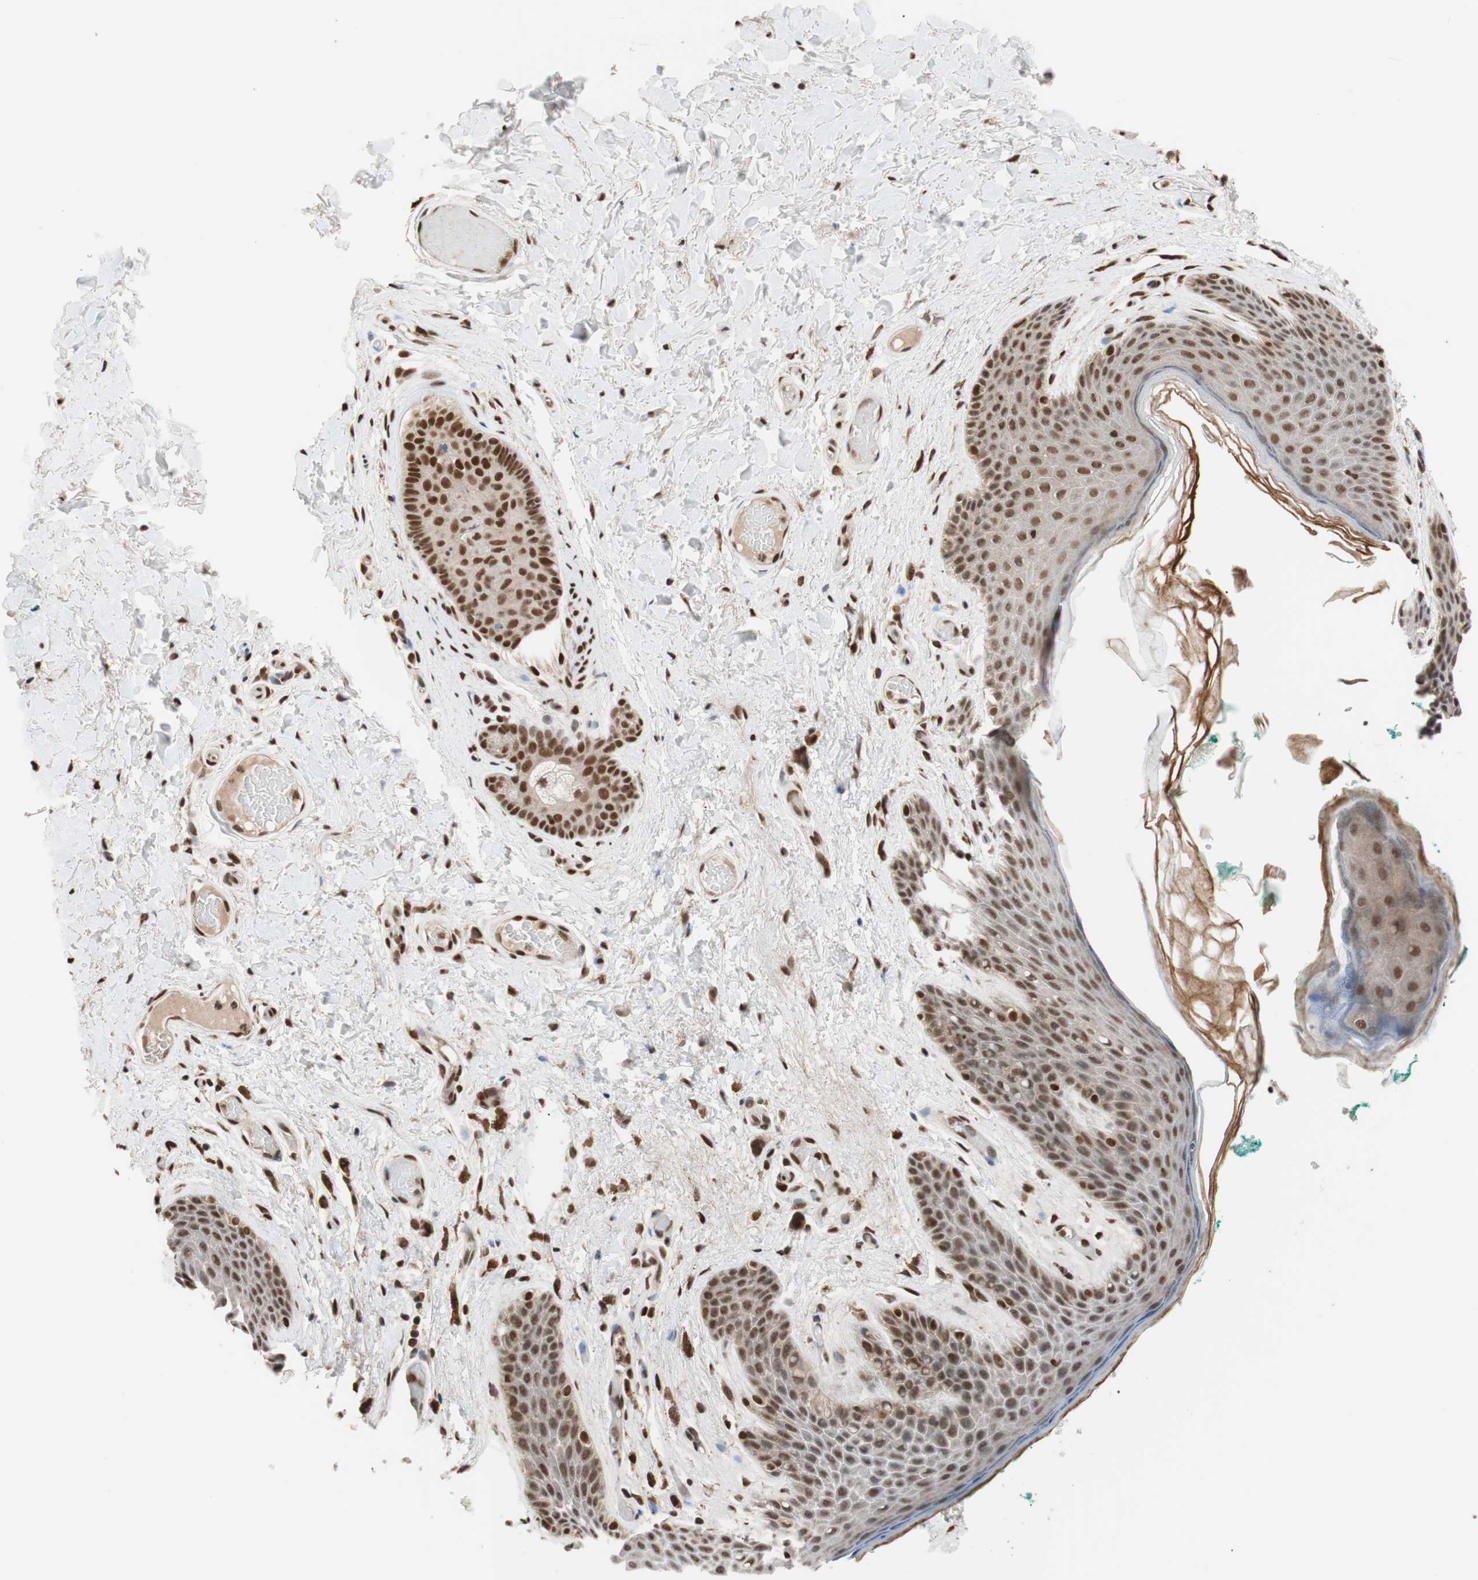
{"staining": {"intensity": "moderate", "quantity": ">75%", "location": "nuclear"}, "tissue": "skin", "cell_type": "Epidermal cells", "image_type": "normal", "snomed": [{"axis": "morphology", "description": "Normal tissue, NOS"}, {"axis": "topography", "description": "Anal"}], "caption": "IHC (DAB) staining of benign human skin exhibits moderate nuclear protein expression in about >75% of epidermal cells.", "gene": "CHAMP1", "patient": {"sex": "male", "age": 74}}